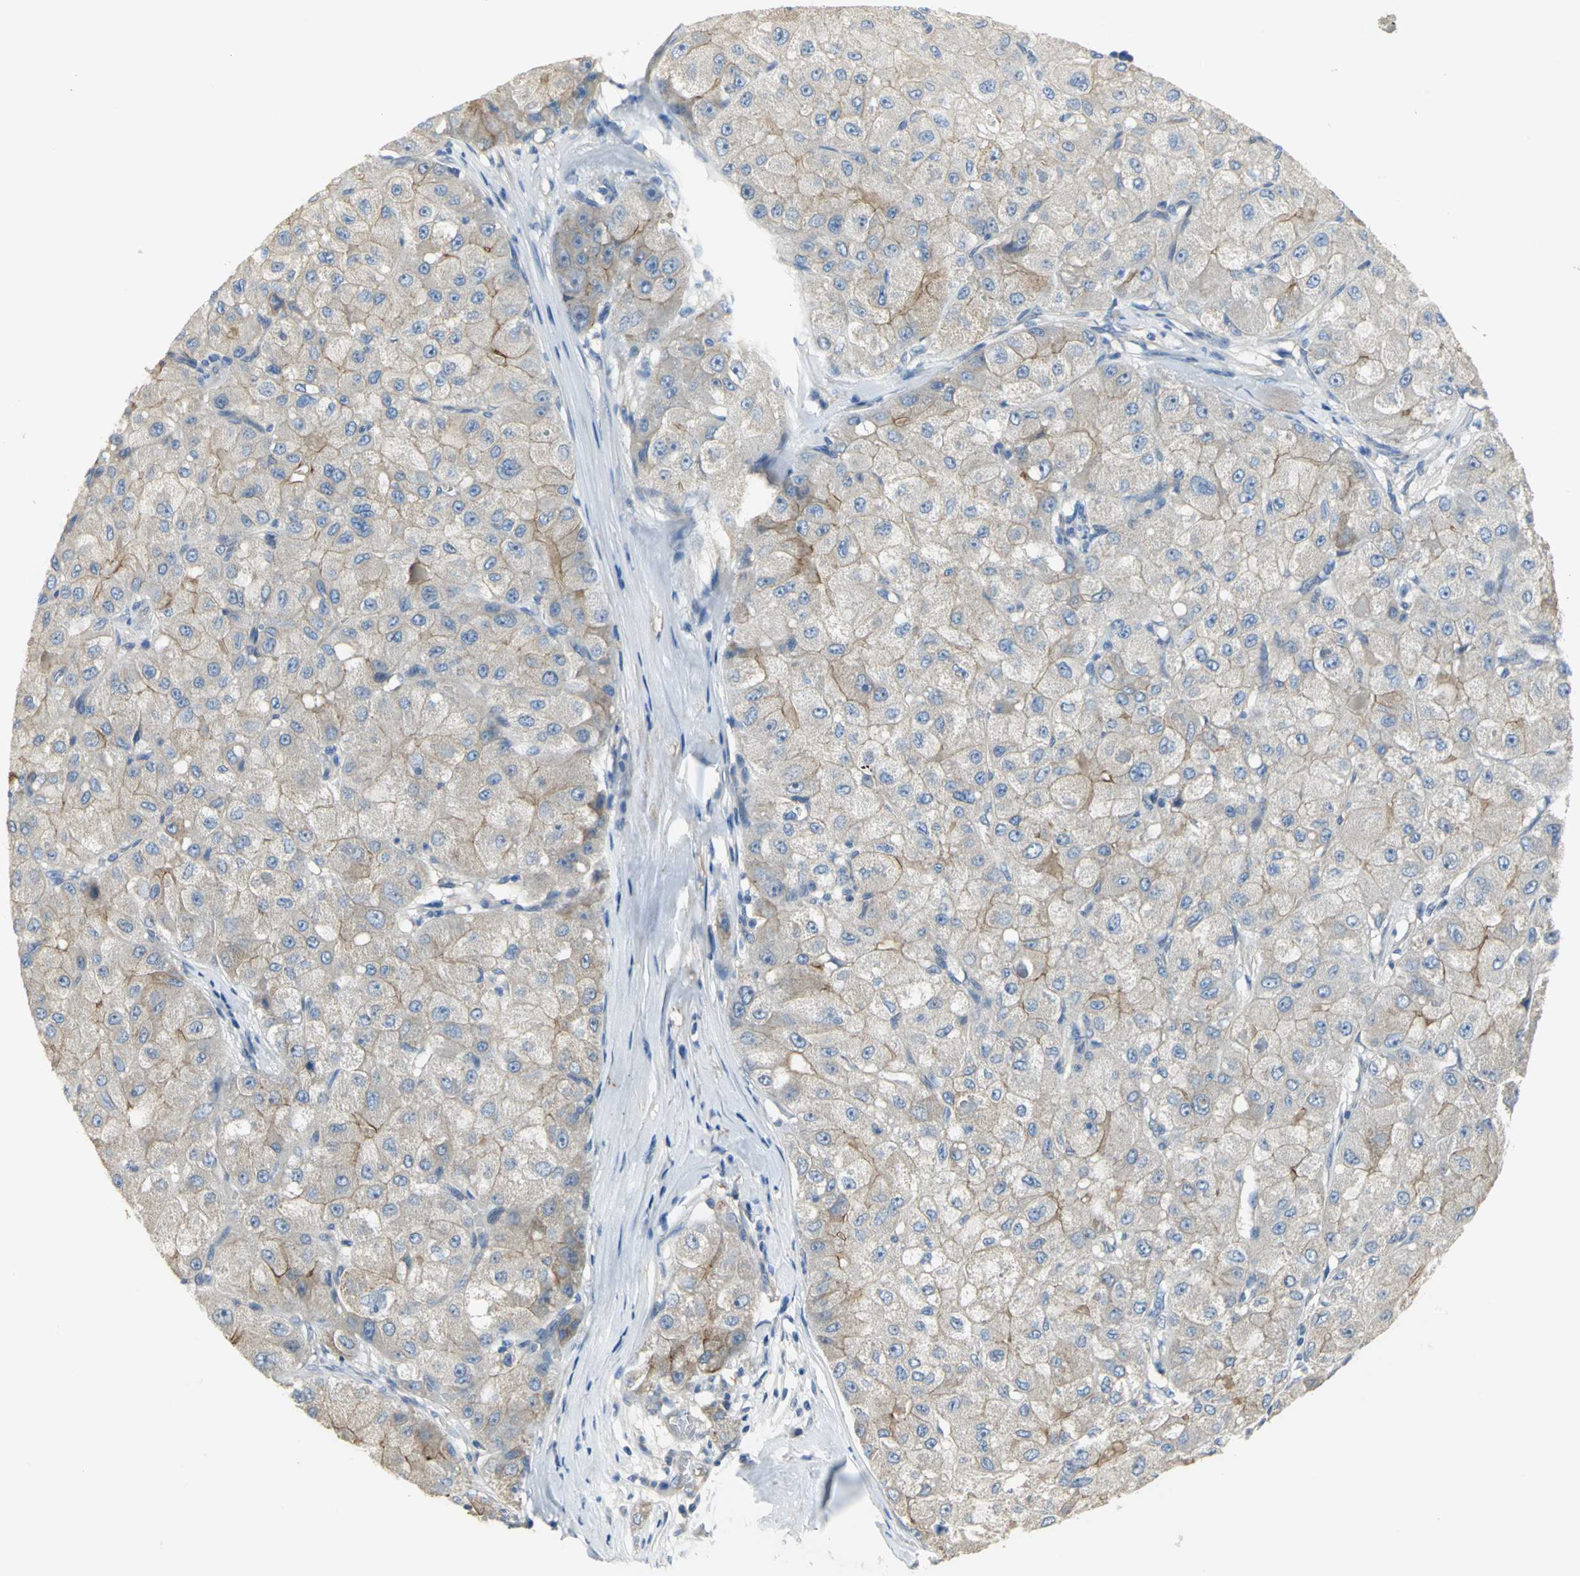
{"staining": {"intensity": "weak", "quantity": "<25%", "location": "cytoplasmic/membranous"}, "tissue": "liver cancer", "cell_type": "Tumor cells", "image_type": "cancer", "snomed": [{"axis": "morphology", "description": "Carcinoma, Hepatocellular, NOS"}, {"axis": "topography", "description": "Liver"}], "caption": "Tumor cells are negative for brown protein staining in liver cancer. (Stains: DAB (3,3'-diaminobenzidine) immunohistochemistry with hematoxylin counter stain, Microscopy: brightfield microscopy at high magnification).", "gene": "HTR1F", "patient": {"sex": "male", "age": 80}}